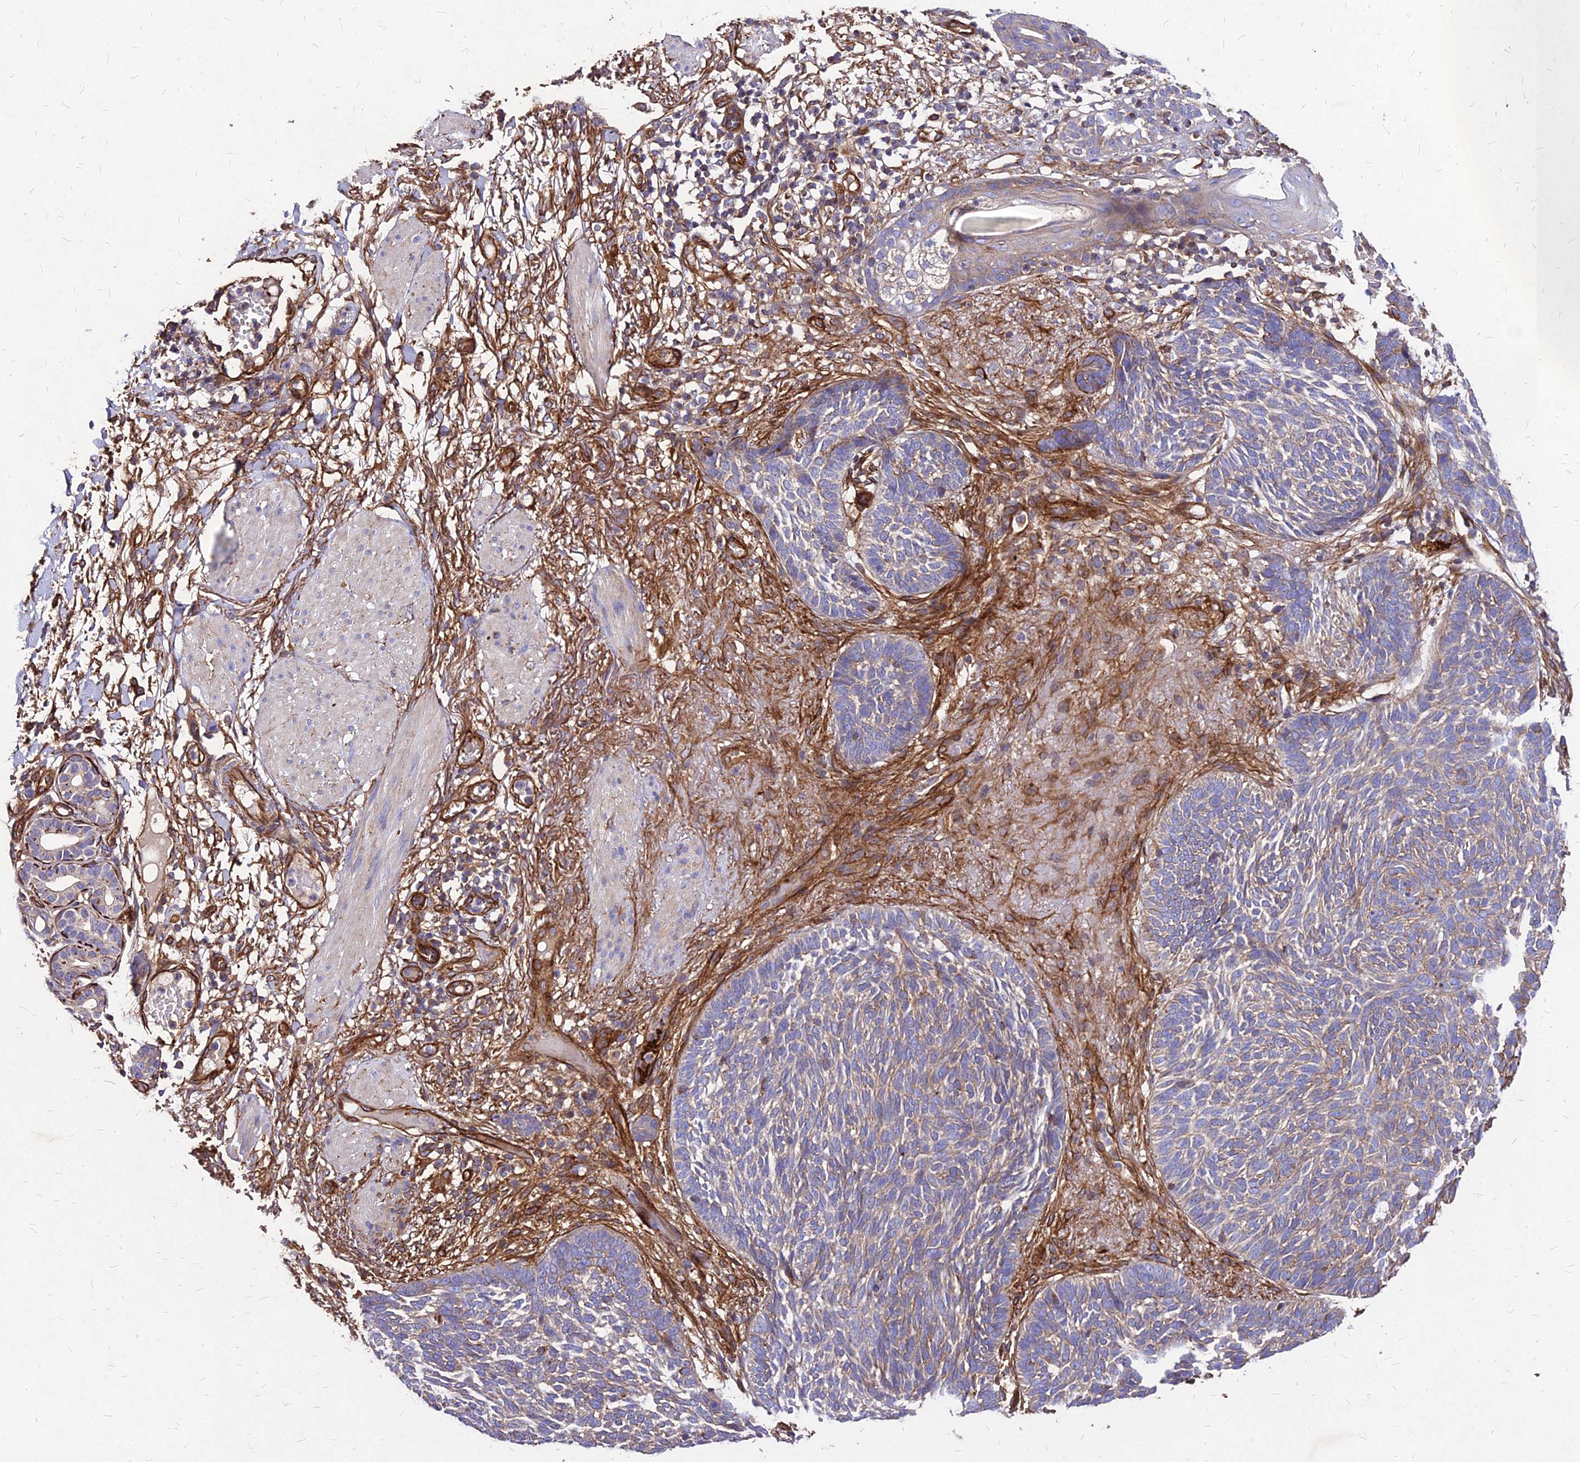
{"staining": {"intensity": "weak", "quantity": "<25%", "location": "cytoplasmic/membranous"}, "tissue": "skin cancer", "cell_type": "Tumor cells", "image_type": "cancer", "snomed": [{"axis": "morphology", "description": "Normal tissue, NOS"}, {"axis": "morphology", "description": "Basal cell carcinoma"}, {"axis": "topography", "description": "Skin"}], "caption": "Skin cancer was stained to show a protein in brown. There is no significant expression in tumor cells. (IHC, brightfield microscopy, high magnification).", "gene": "EFCC1", "patient": {"sex": "male", "age": 64}}